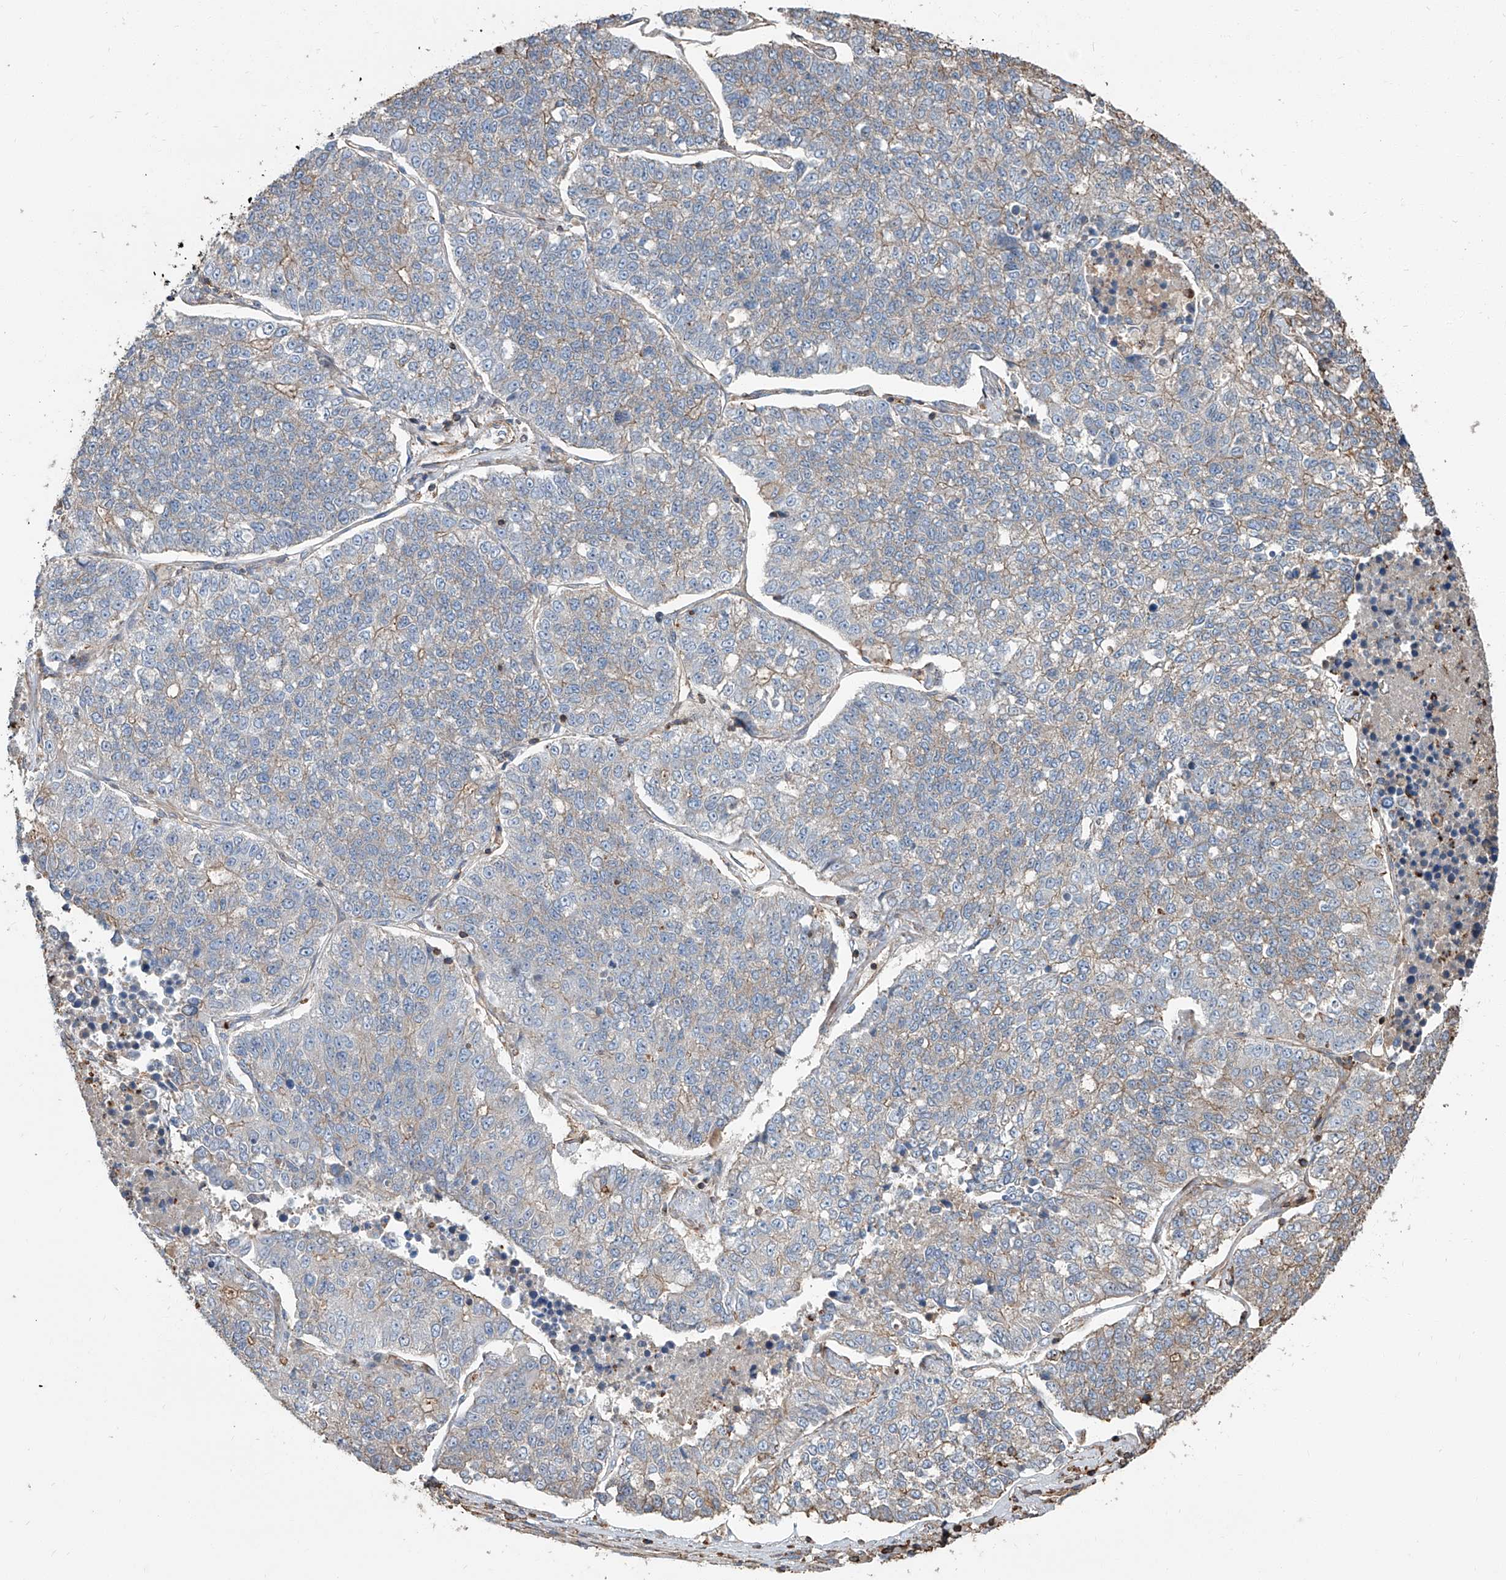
{"staining": {"intensity": "weak", "quantity": "<25%", "location": "cytoplasmic/membranous"}, "tissue": "lung cancer", "cell_type": "Tumor cells", "image_type": "cancer", "snomed": [{"axis": "morphology", "description": "Adenocarcinoma, NOS"}, {"axis": "topography", "description": "Lung"}], "caption": "Protein analysis of lung cancer demonstrates no significant staining in tumor cells. (DAB IHC visualized using brightfield microscopy, high magnification).", "gene": "PIEZO2", "patient": {"sex": "male", "age": 49}}